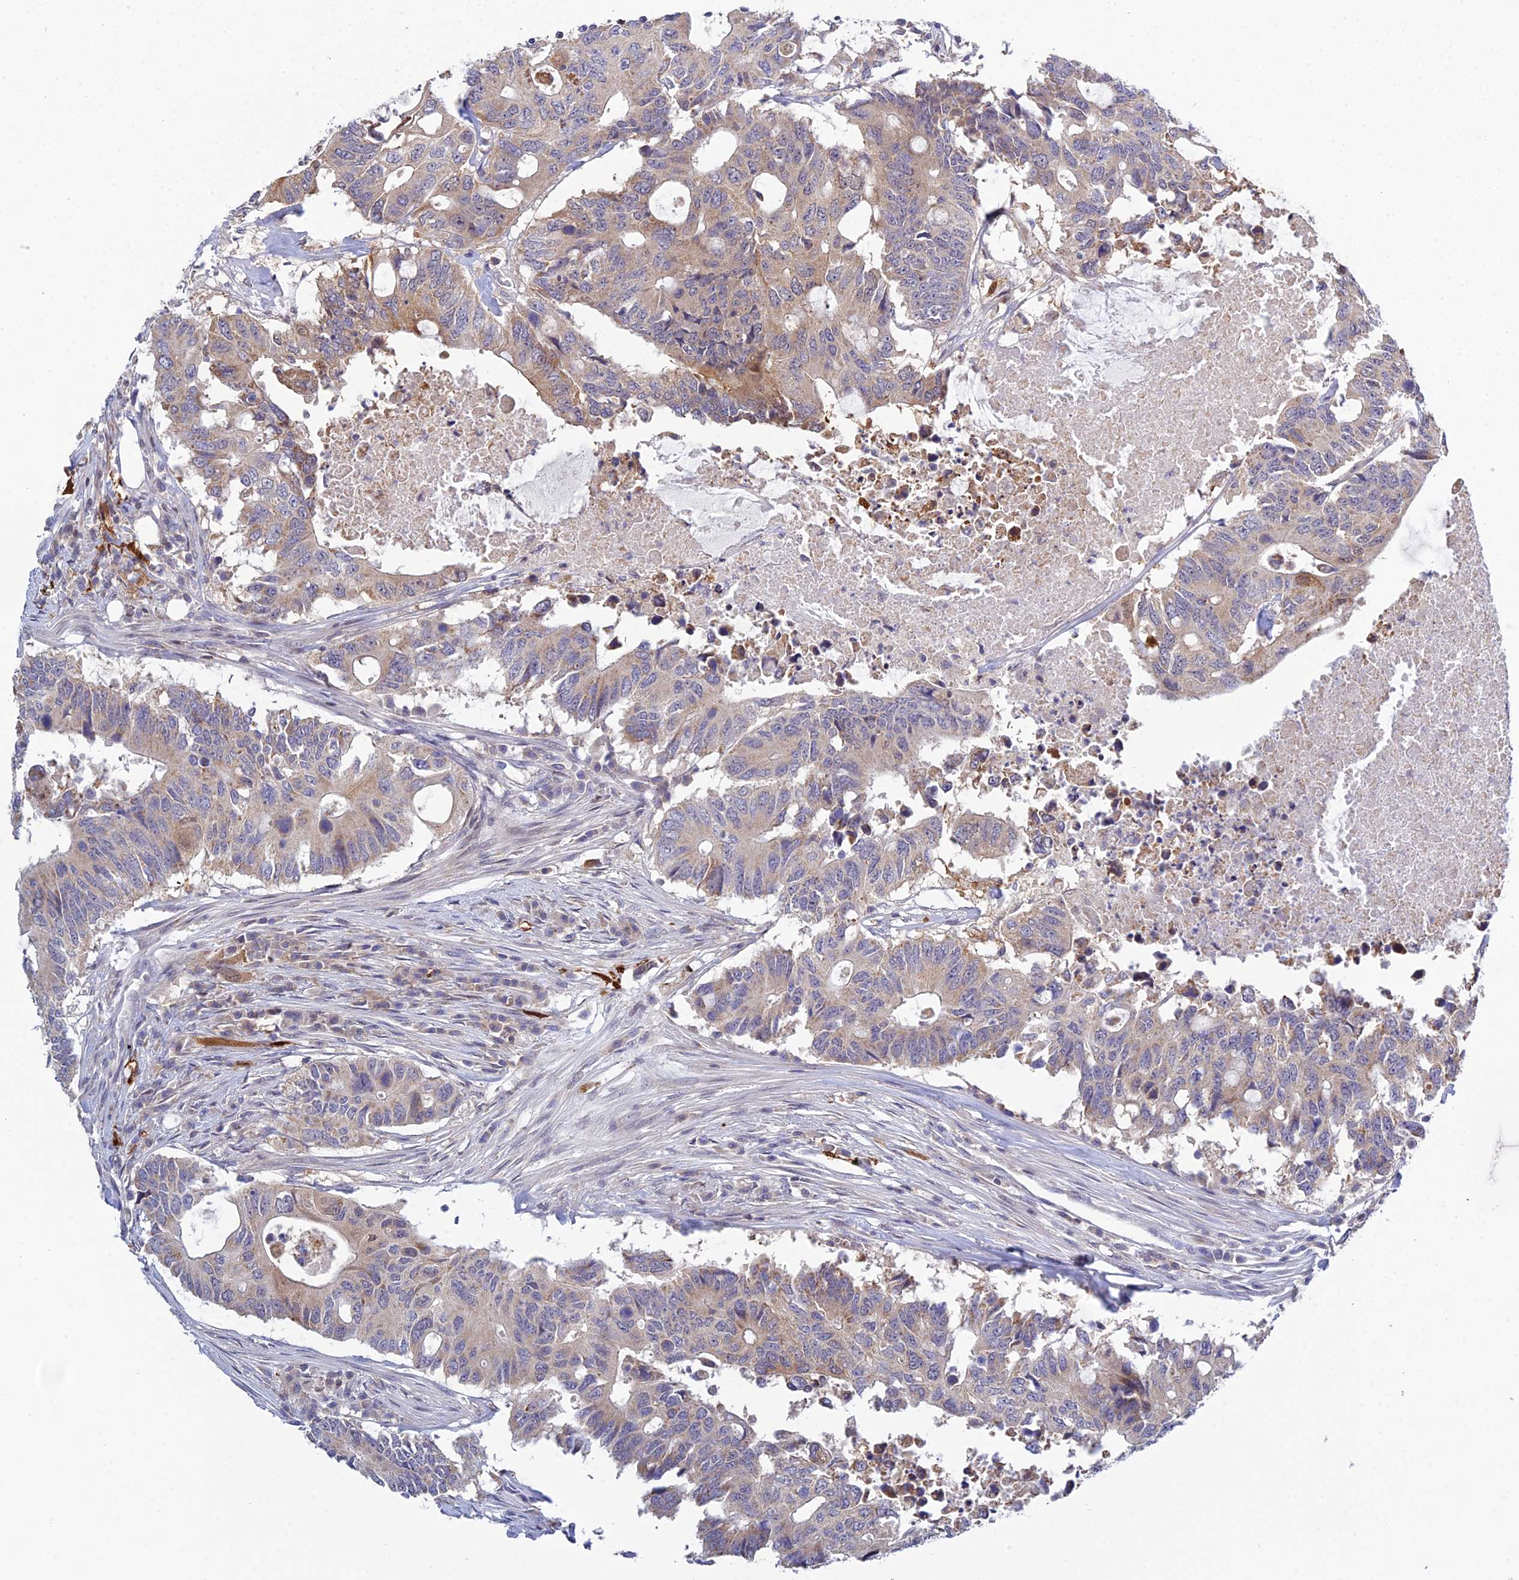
{"staining": {"intensity": "moderate", "quantity": "<25%", "location": "cytoplasmic/membranous"}, "tissue": "colorectal cancer", "cell_type": "Tumor cells", "image_type": "cancer", "snomed": [{"axis": "morphology", "description": "Adenocarcinoma, NOS"}, {"axis": "topography", "description": "Colon"}], "caption": "Approximately <25% of tumor cells in human colorectal cancer exhibit moderate cytoplasmic/membranous protein staining as visualized by brown immunohistochemical staining.", "gene": "ELOA2", "patient": {"sex": "male", "age": 71}}